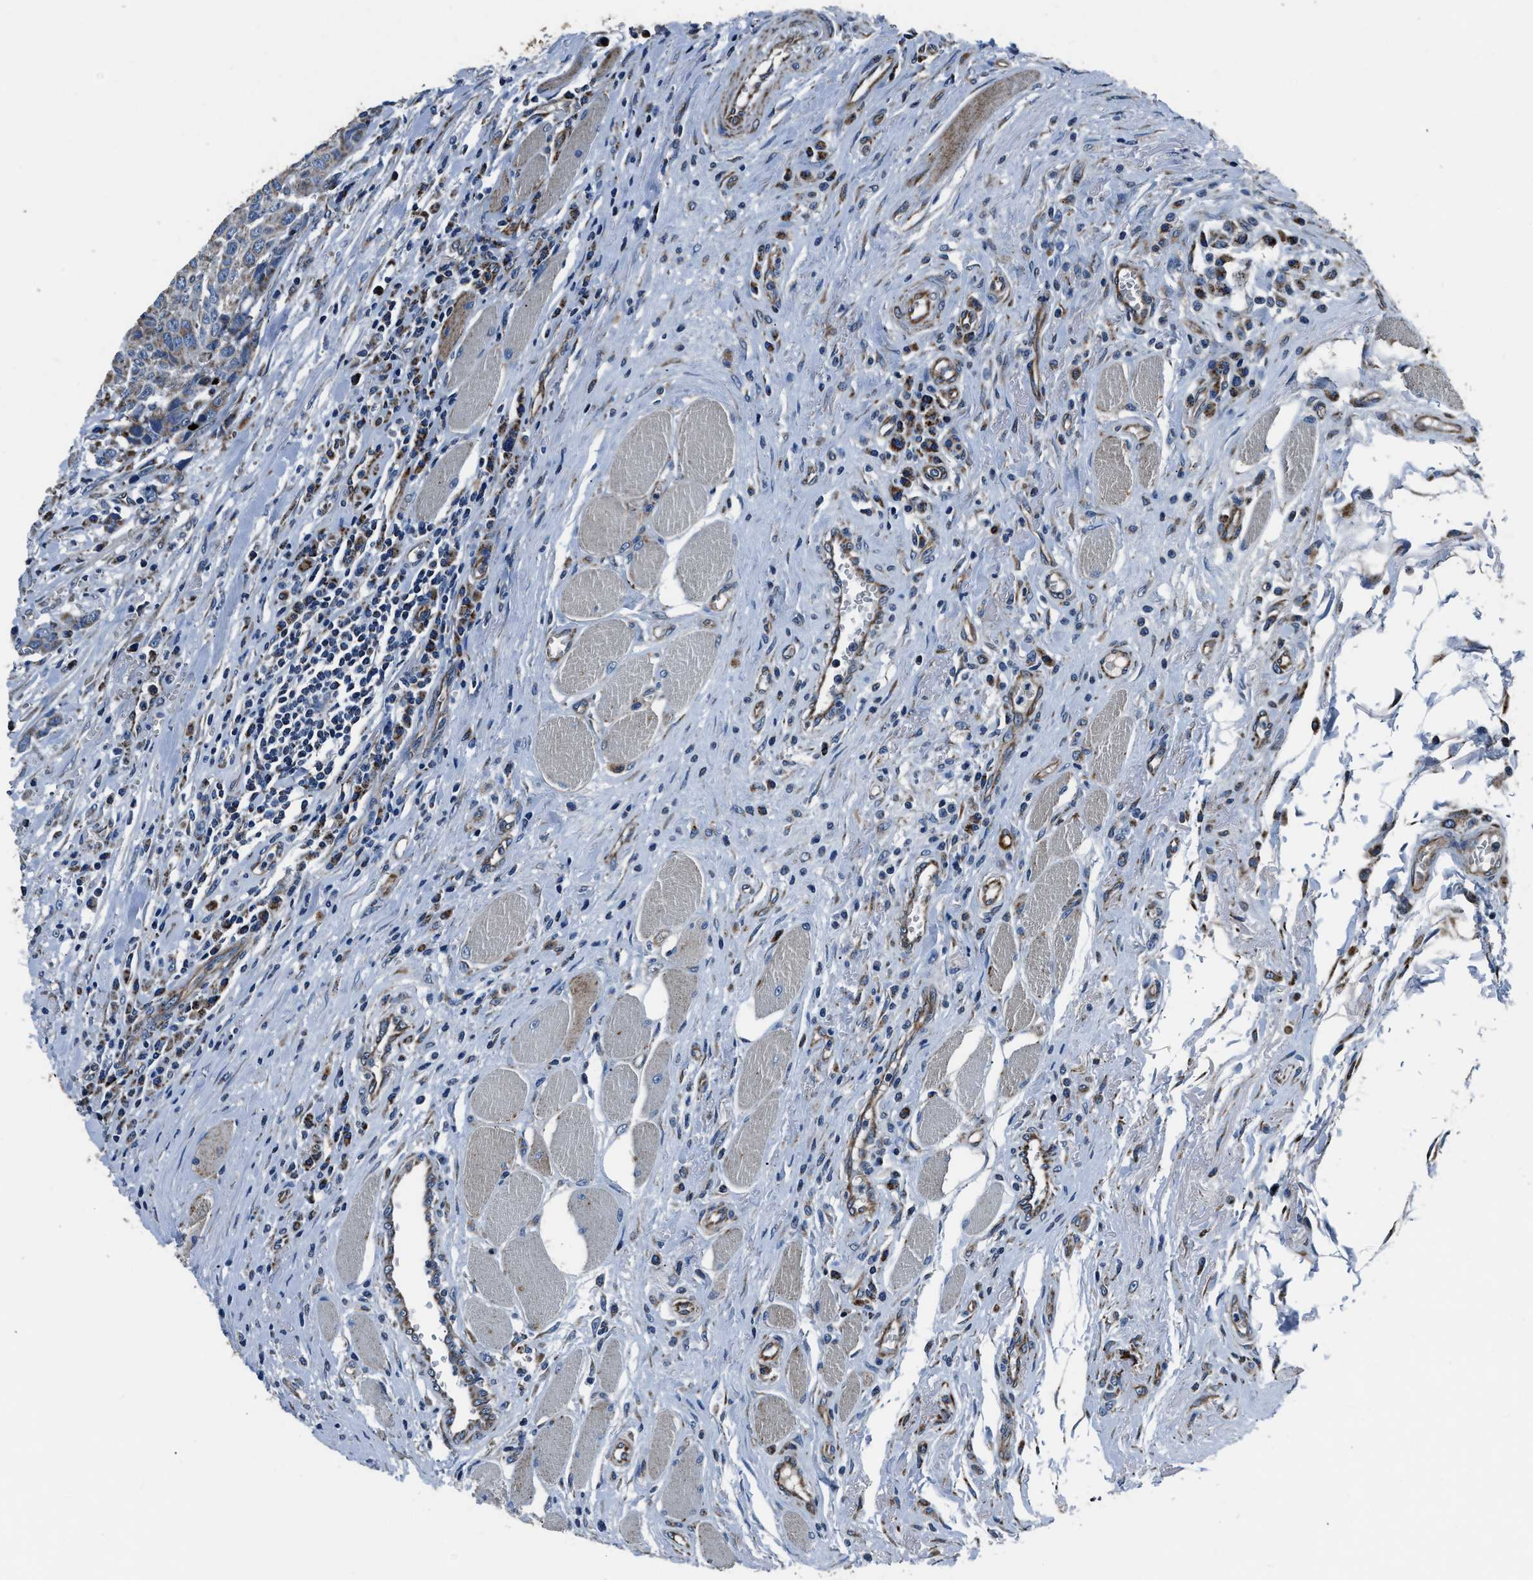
{"staining": {"intensity": "weak", "quantity": "<25%", "location": "cytoplasmic/membranous"}, "tissue": "head and neck cancer", "cell_type": "Tumor cells", "image_type": "cancer", "snomed": [{"axis": "morphology", "description": "Squamous cell carcinoma, NOS"}, {"axis": "topography", "description": "Head-Neck"}], "caption": "Head and neck cancer (squamous cell carcinoma) was stained to show a protein in brown. There is no significant staining in tumor cells. (DAB (3,3'-diaminobenzidine) immunohistochemistry, high magnification).", "gene": "OGDH", "patient": {"sex": "male", "age": 66}}